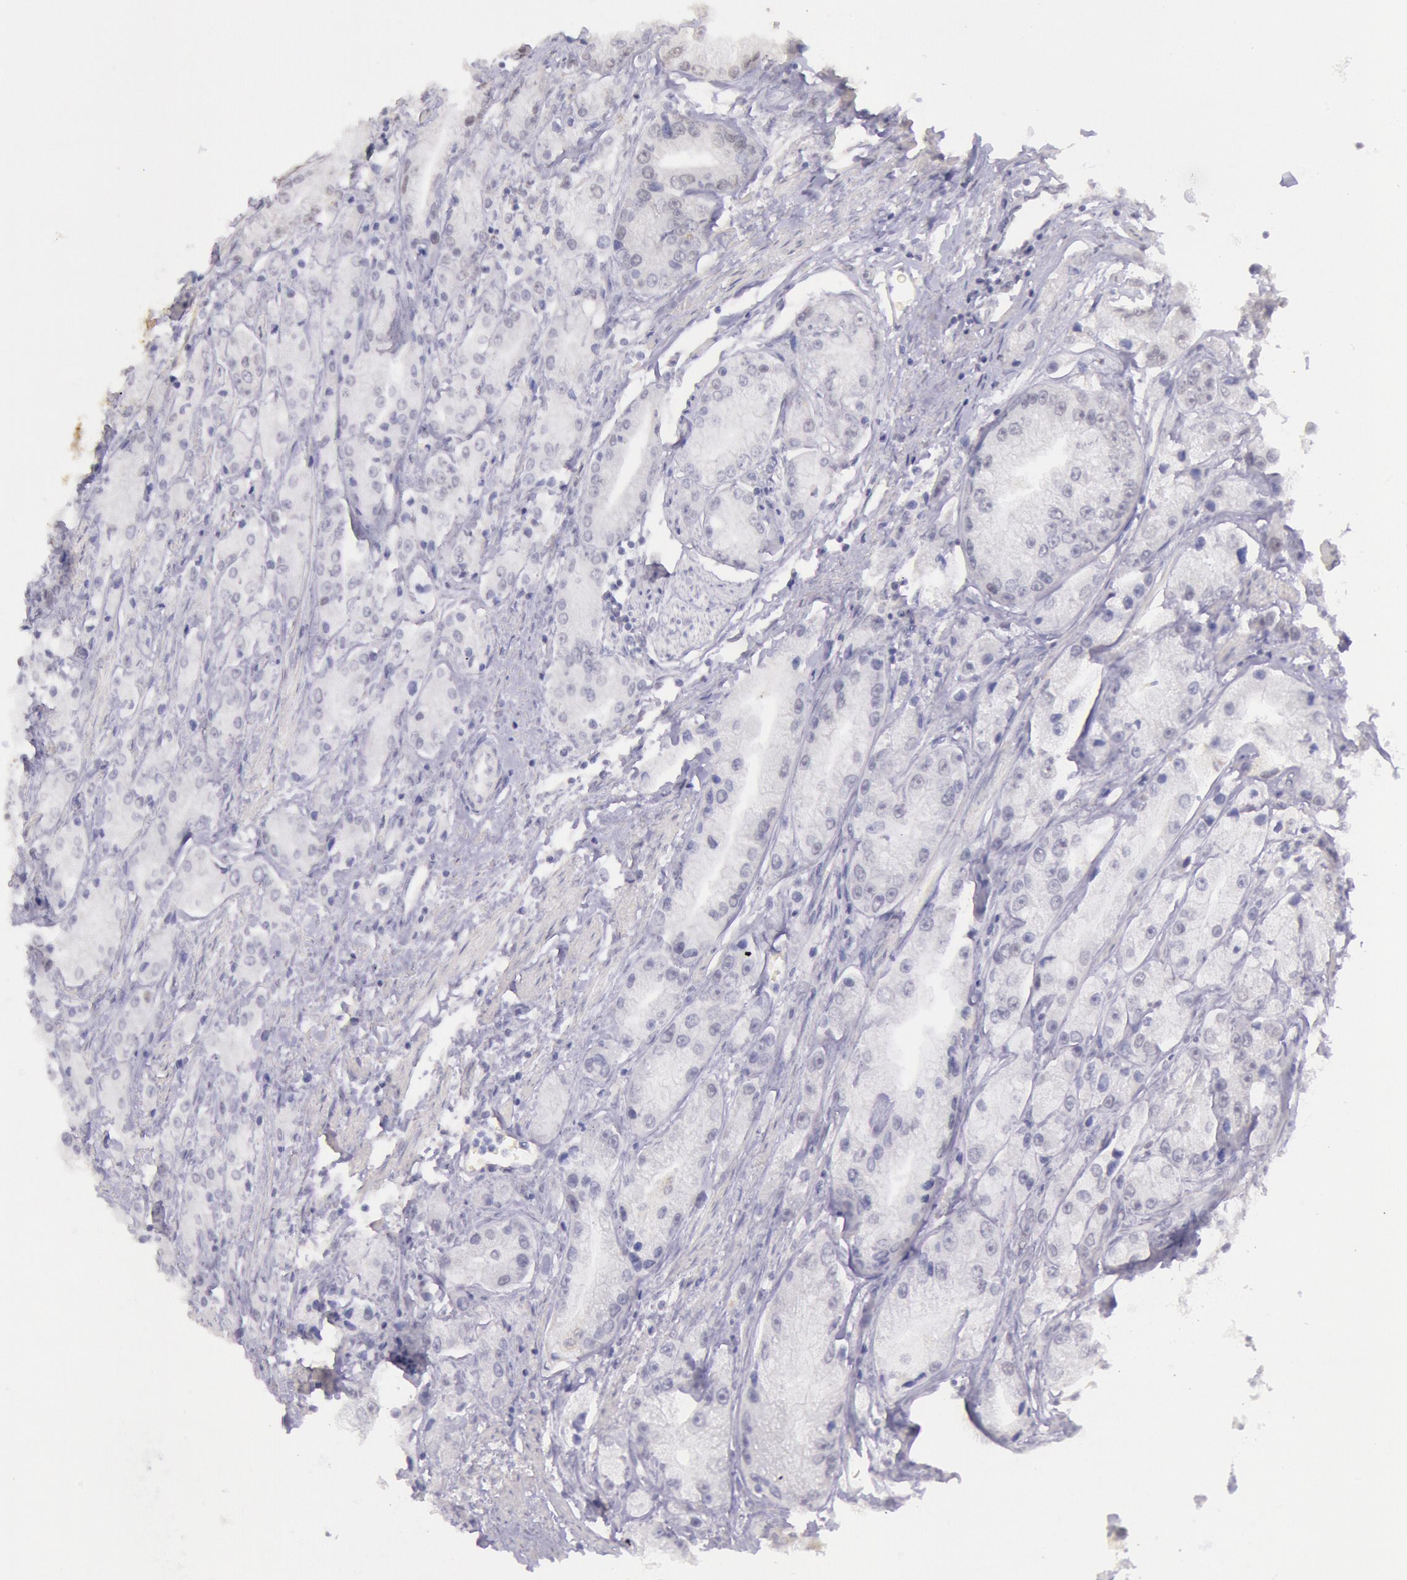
{"staining": {"intensity": "negative", "quantity": "none", "location": "none"}, "tissue": "prostate cancer", "cell_type": "Tumor cells", "image_type": "cancer", "snomed": [{"axis": "morphology", "description": "Adenocarcinoma, Medium grade"}, {"axis": "topography", "description": "Prostate"}], "caption": "This is an immunohistochemistry histopathology image of human medium-grade adenocarcinoma (prostate). There is no staining in tumor cells.", "gene": "FRMD6", "patient": {"sex": "male", "age": 72}}